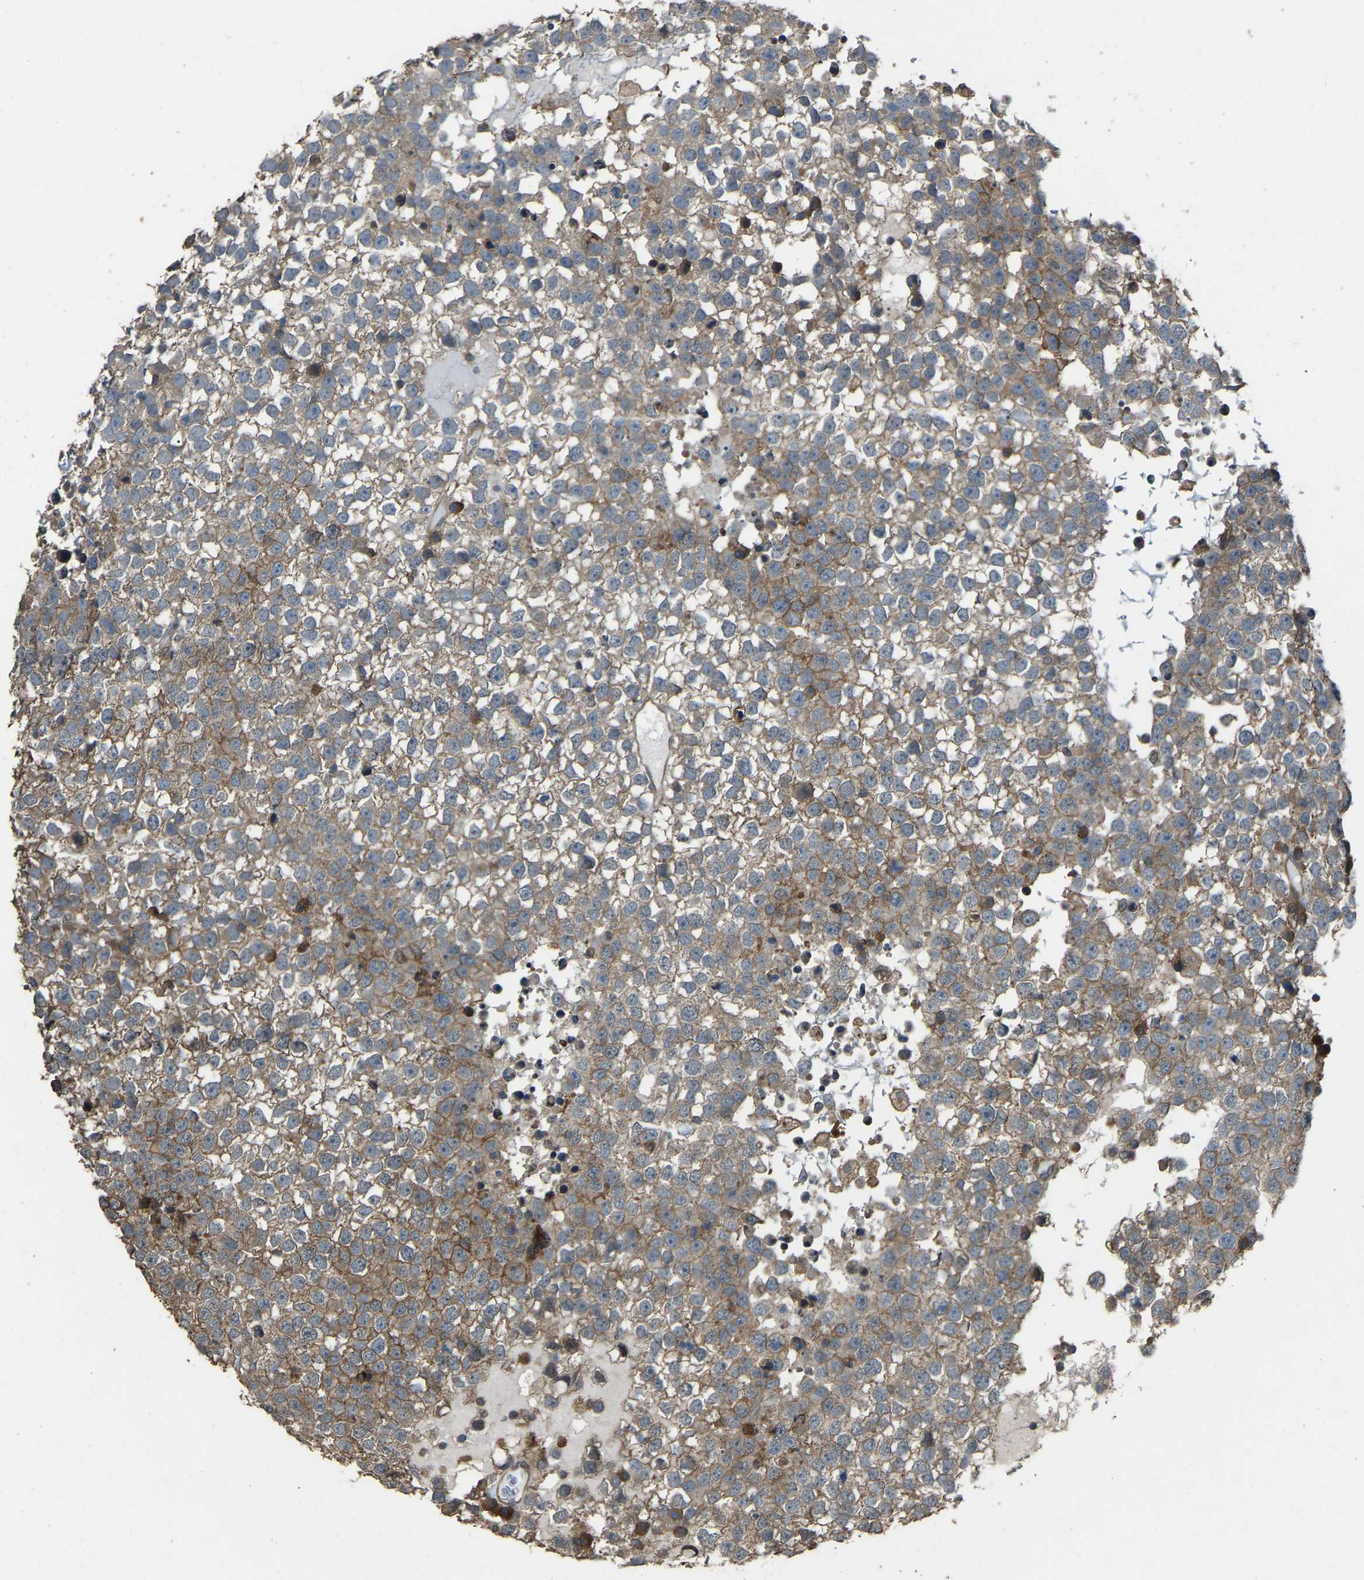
{"staining": {"intensity": "moderate", "quantity": ">75%", "location": "cytoplasmic/membranous"}, "tissue": "testis cancer", "cell_type": "Tumor cells", "image_type": "cancer", "snomed": [{"axis": "morphology", "description": "Seminoma, NOS"}, {"axis": "topography", "description": "Testis"}], "caption": "This is a histology image of immunohistochemistry (IHC) staining of testis cancer, which shows moderate positivity in the cytoplasmic/membranous of tumor cells.", "gene": "SLC4A2", "patient": {"sex": "male", "age": 65}}